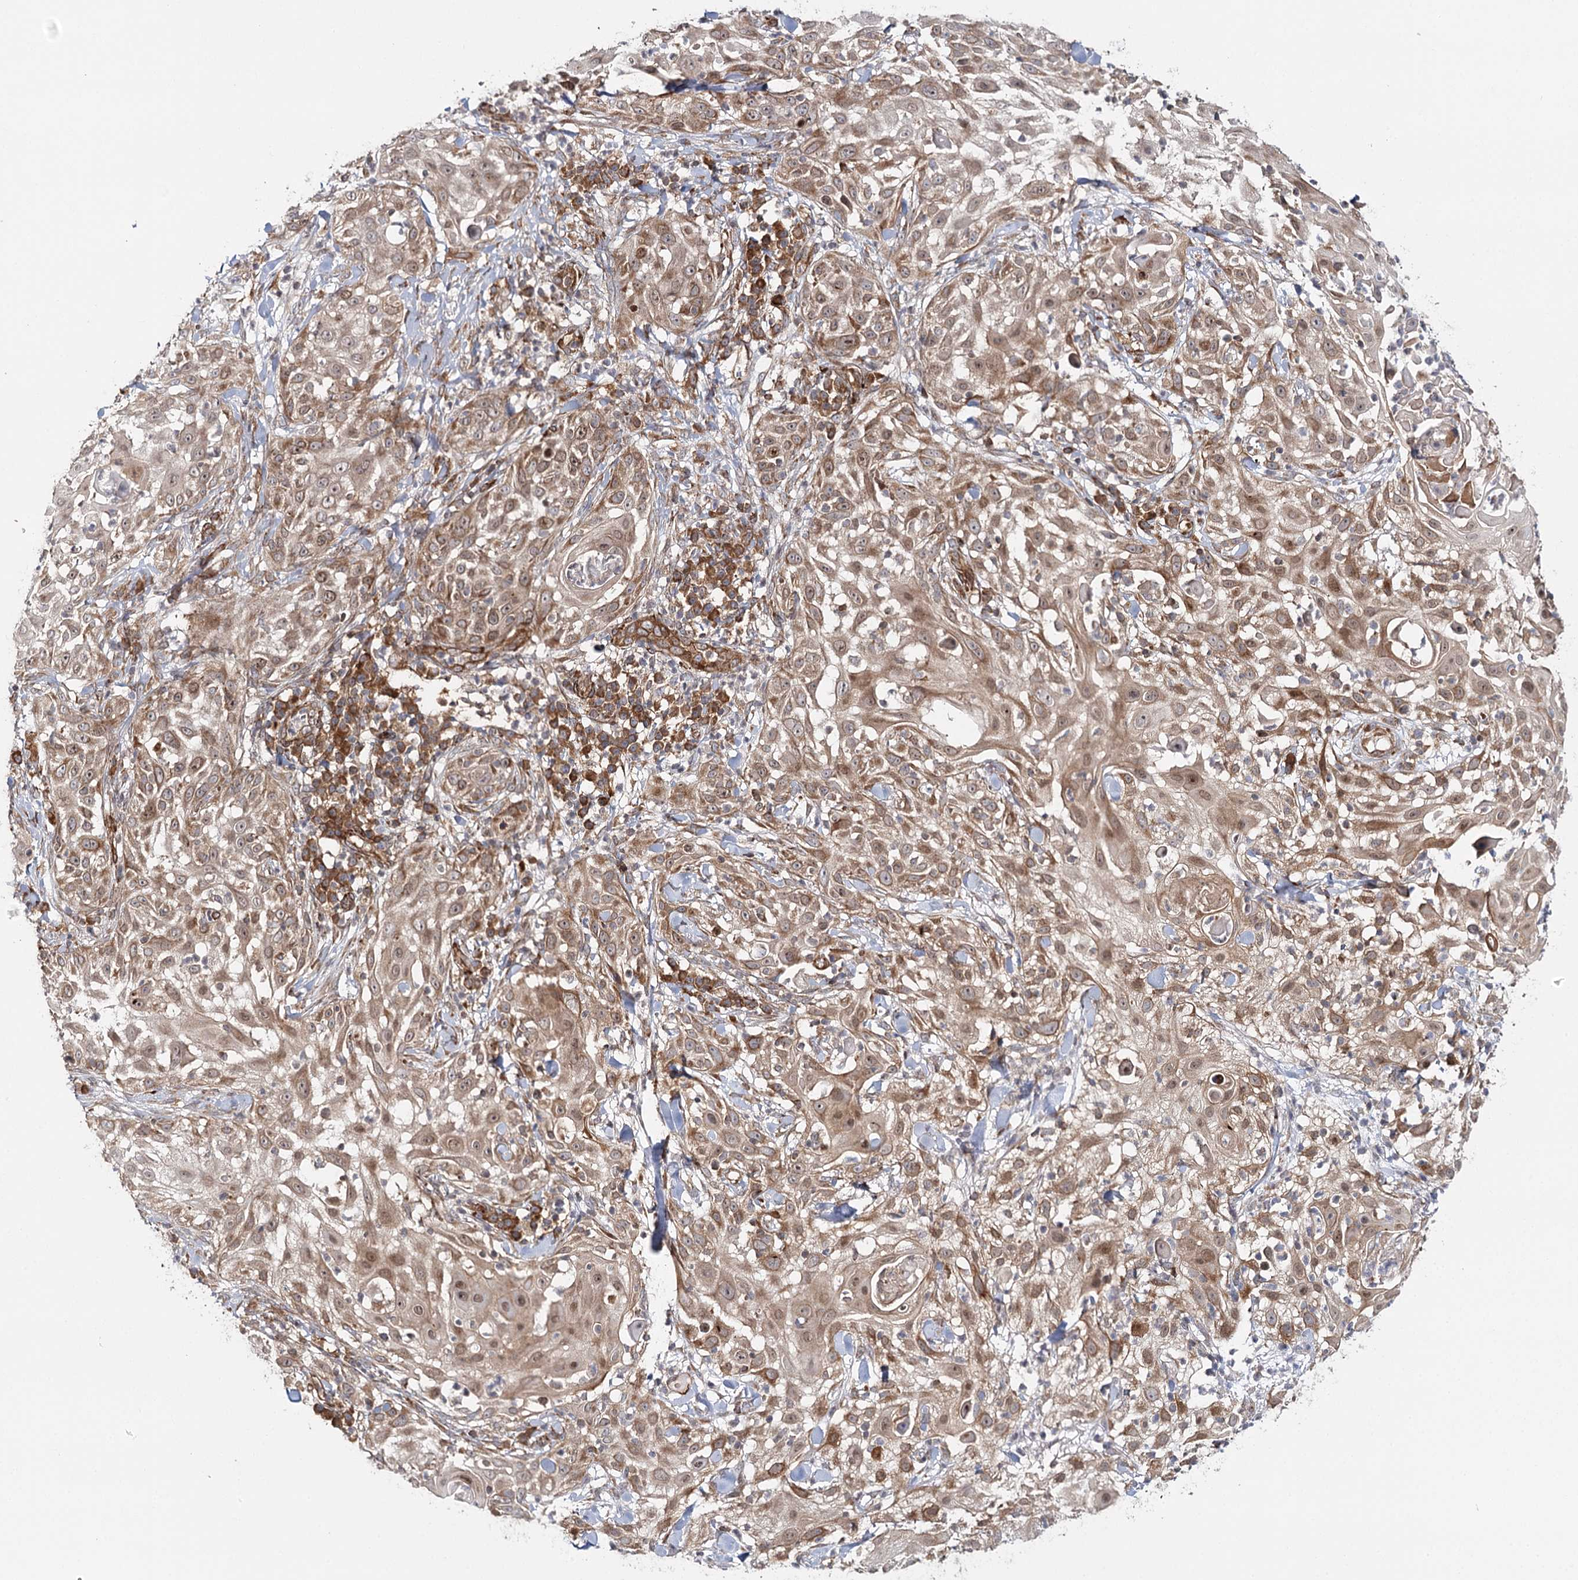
{"staining": {"intensity": "moderate", "quantity": ">75%", "location": "cytoplasmic/membranous,nuclear"}, "tissue": "skin cancer", "cell_type": "Tumor cells", "image_type": "cancer", "snomed": [{"axis": "morphology", "description": "Squamous cell carcinoma, NOS"}, {"axis": "topography", "description": "Skin"}], "caption": "Immunohistochemistry photomicrograph of human skin squamous cell carcinoma stained for a protein (brown), which demonstrates medium levels of moderate cytoplasmic/membranous and nuclear expression in approximately >75% of tumor cells.", "gene": "MKNK1", "patient": {"sex": "female", "age": 44}}